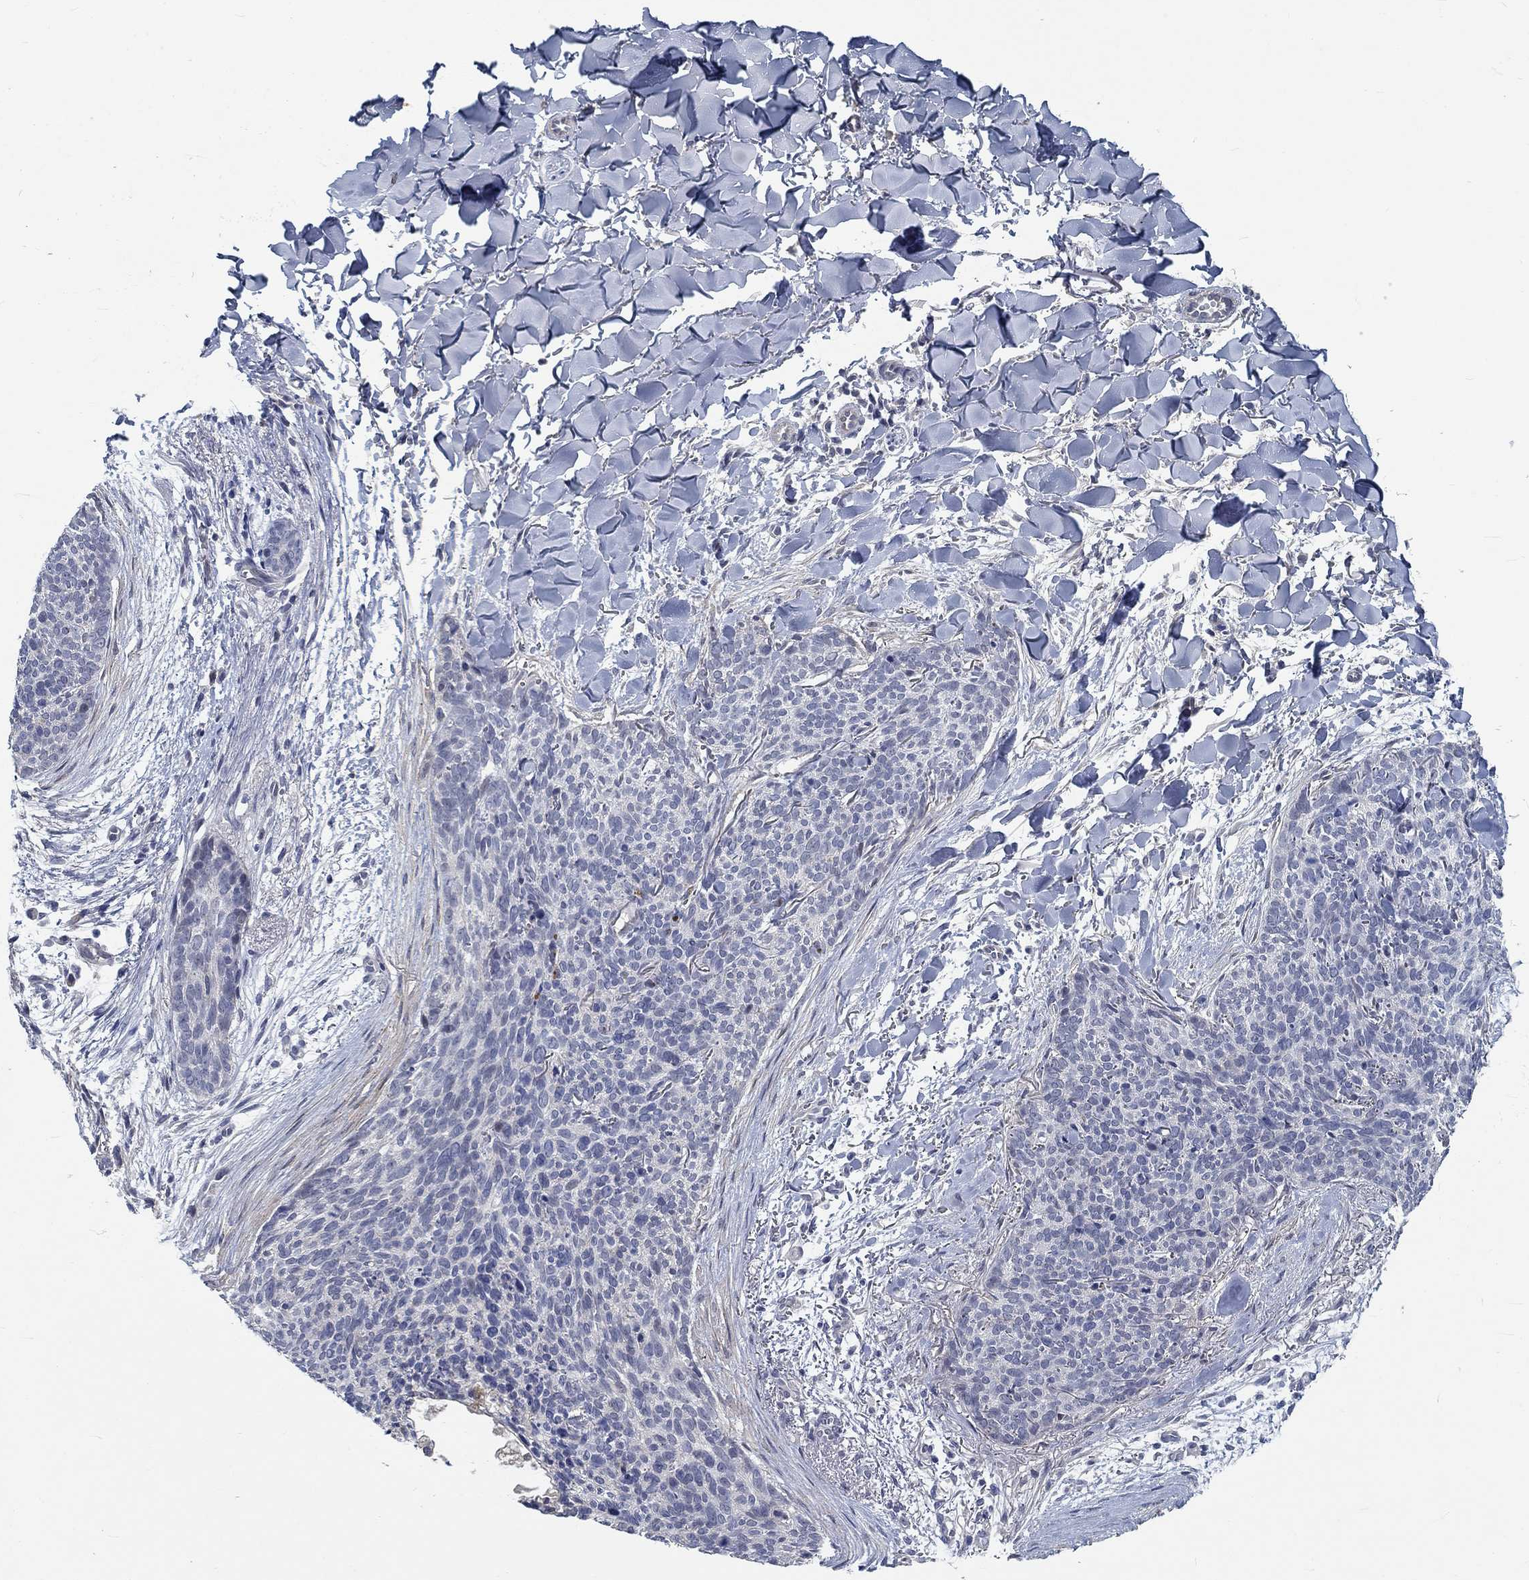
{"staining": {"intensity": "negative", "quantity": "none", "location": "none"}, "tissue": "skin cancer", "cell_type": "Tumor cells", "image_type": "cancer", "snomed": [{"axis": "morphology", "description": "Basal cell carcinoma"}, {"axis": "topography", "description": "Skin"}], "caption": "A high-resolution photomicrograph shows immunohistochemistry staining of basal cell carcinoma (skin), which exhibits no significant staining in tumor cells.", "gene": "MYBPC1", "patient": {"sex": "male", "age": 64}}